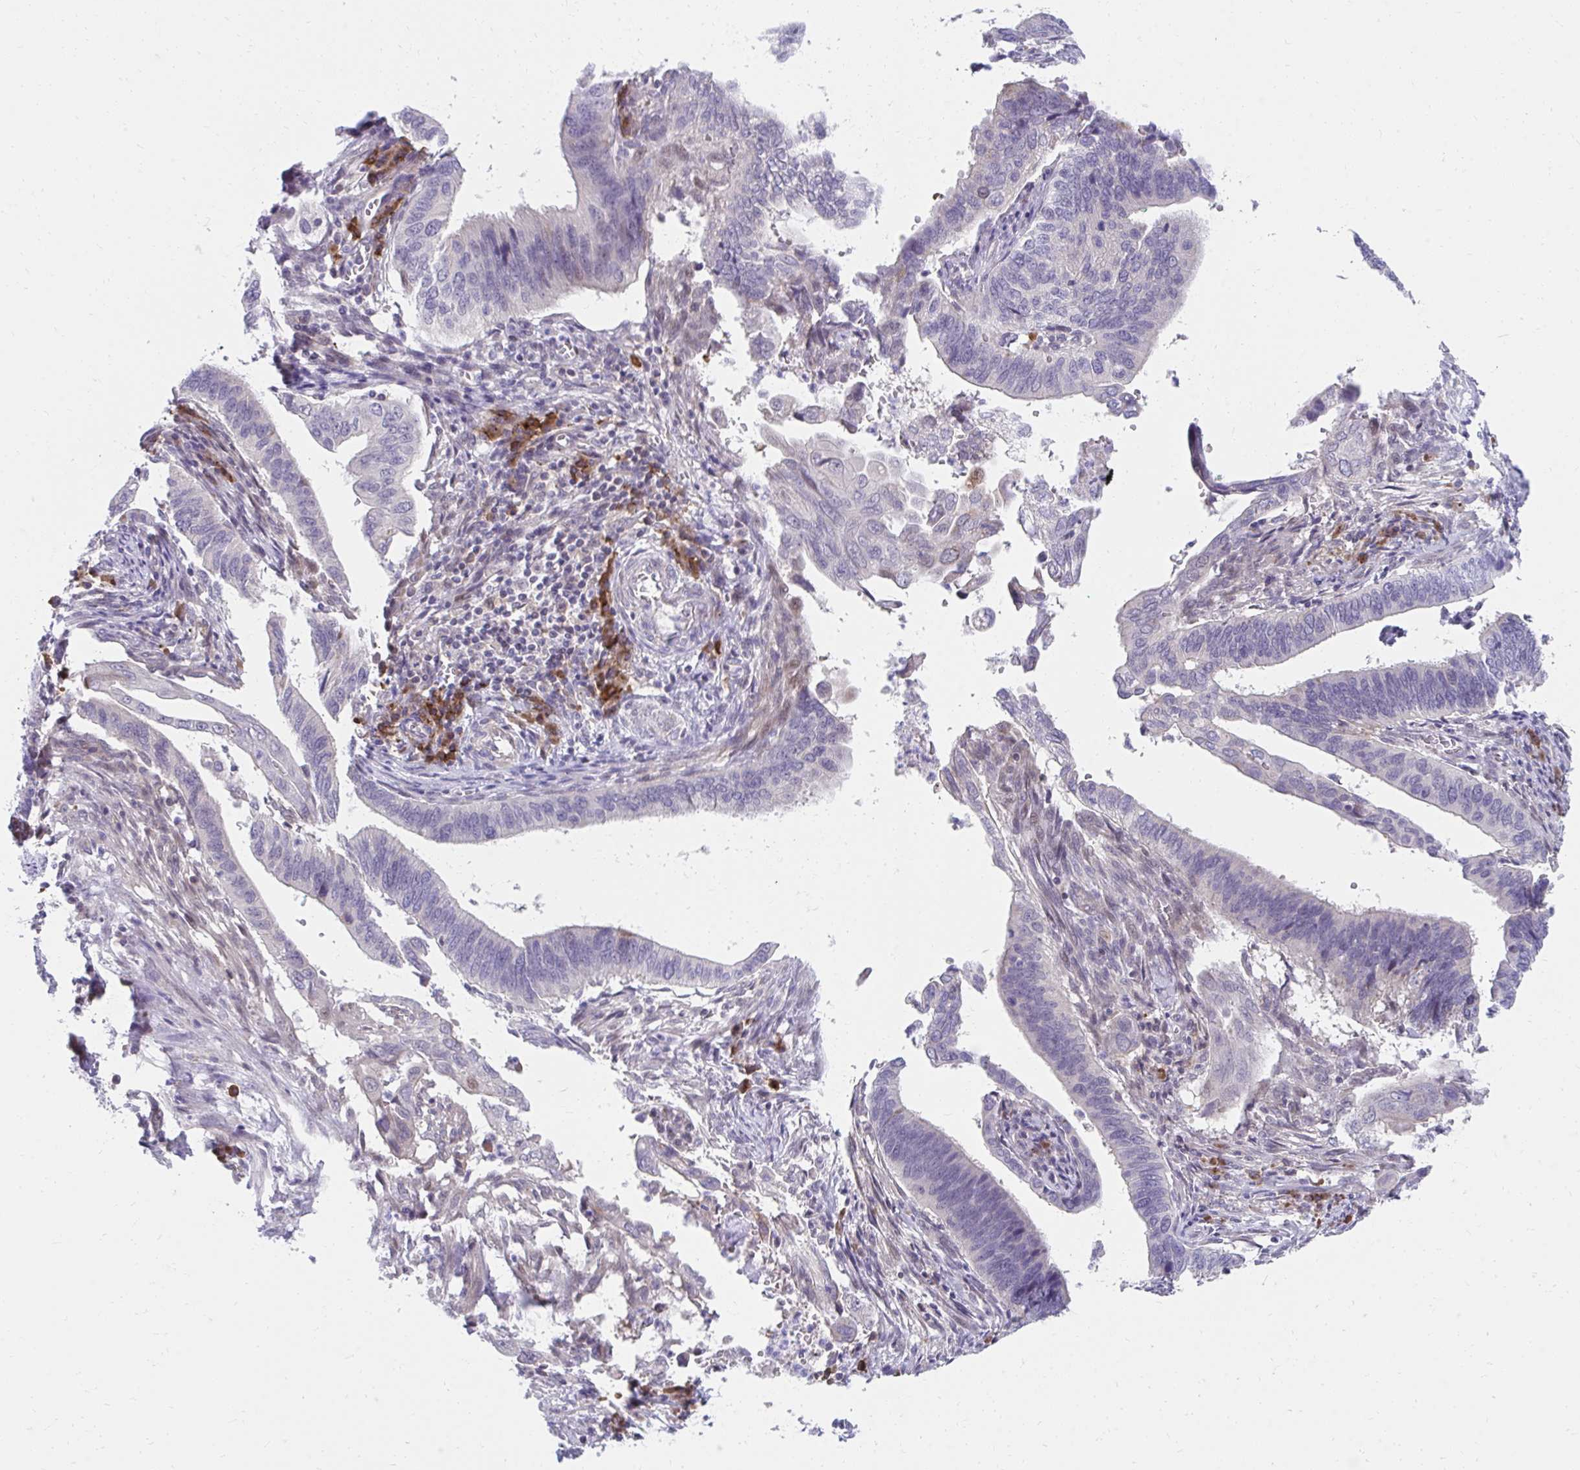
{"staining": {"intensity": "negative", "quantity": "none", "location": "none"}, "tissue": "cervical cancer", "cell_type": "Tumor cells", "image_type": "cancer", "snomed": [{"axis": "morphology", "description": "Adenocarcinoma, NOS"}, {"axis": "topography", "description": "Cervix"}], "caption": "A micrograph of human cervical cancer (adenocarcinoma) is negative for staining in tumor cells.", "gene": "SLAMF7", "patient": {"sex": "female", "age": 42}}